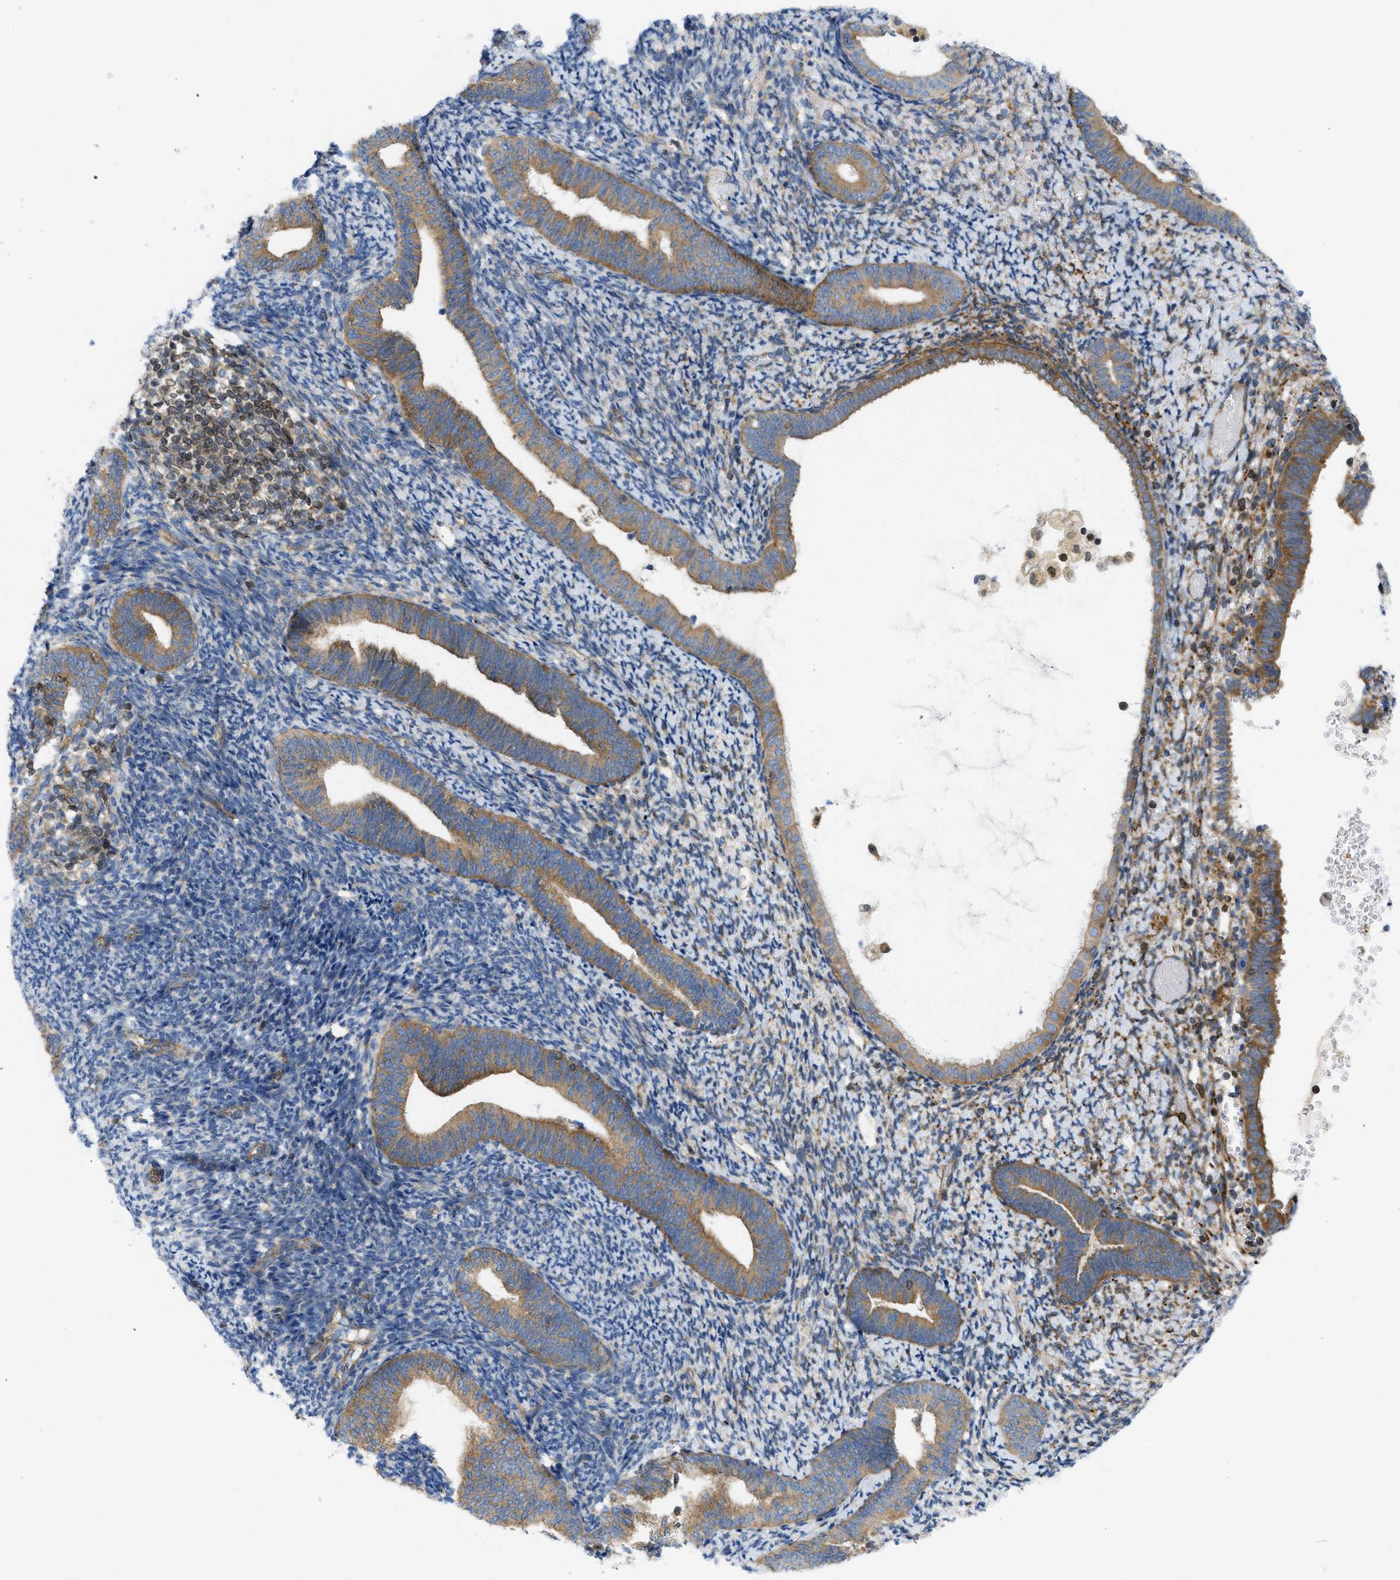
{"staining": {"intensity": "moderate", "quantity": "<25%", "location": "cytoplasmic/membranous"}, "tissue": "endometrium", "cell_type": "Cells in endometrial stroma", "image_type": "normal", "snomed": [{"axis": "morphology", "description": "Normal tissue, NOS"}, {"axis": "topography", "description": "Endometrium"}], "caption": "Cells in endometrial stroma exhibit low levels of moderate cytoplasmic/membranous staining in approximately <25% of cells in normal human endometrium.", "gene": "STRN", "patient": {"sex": "female", "age": 66}}